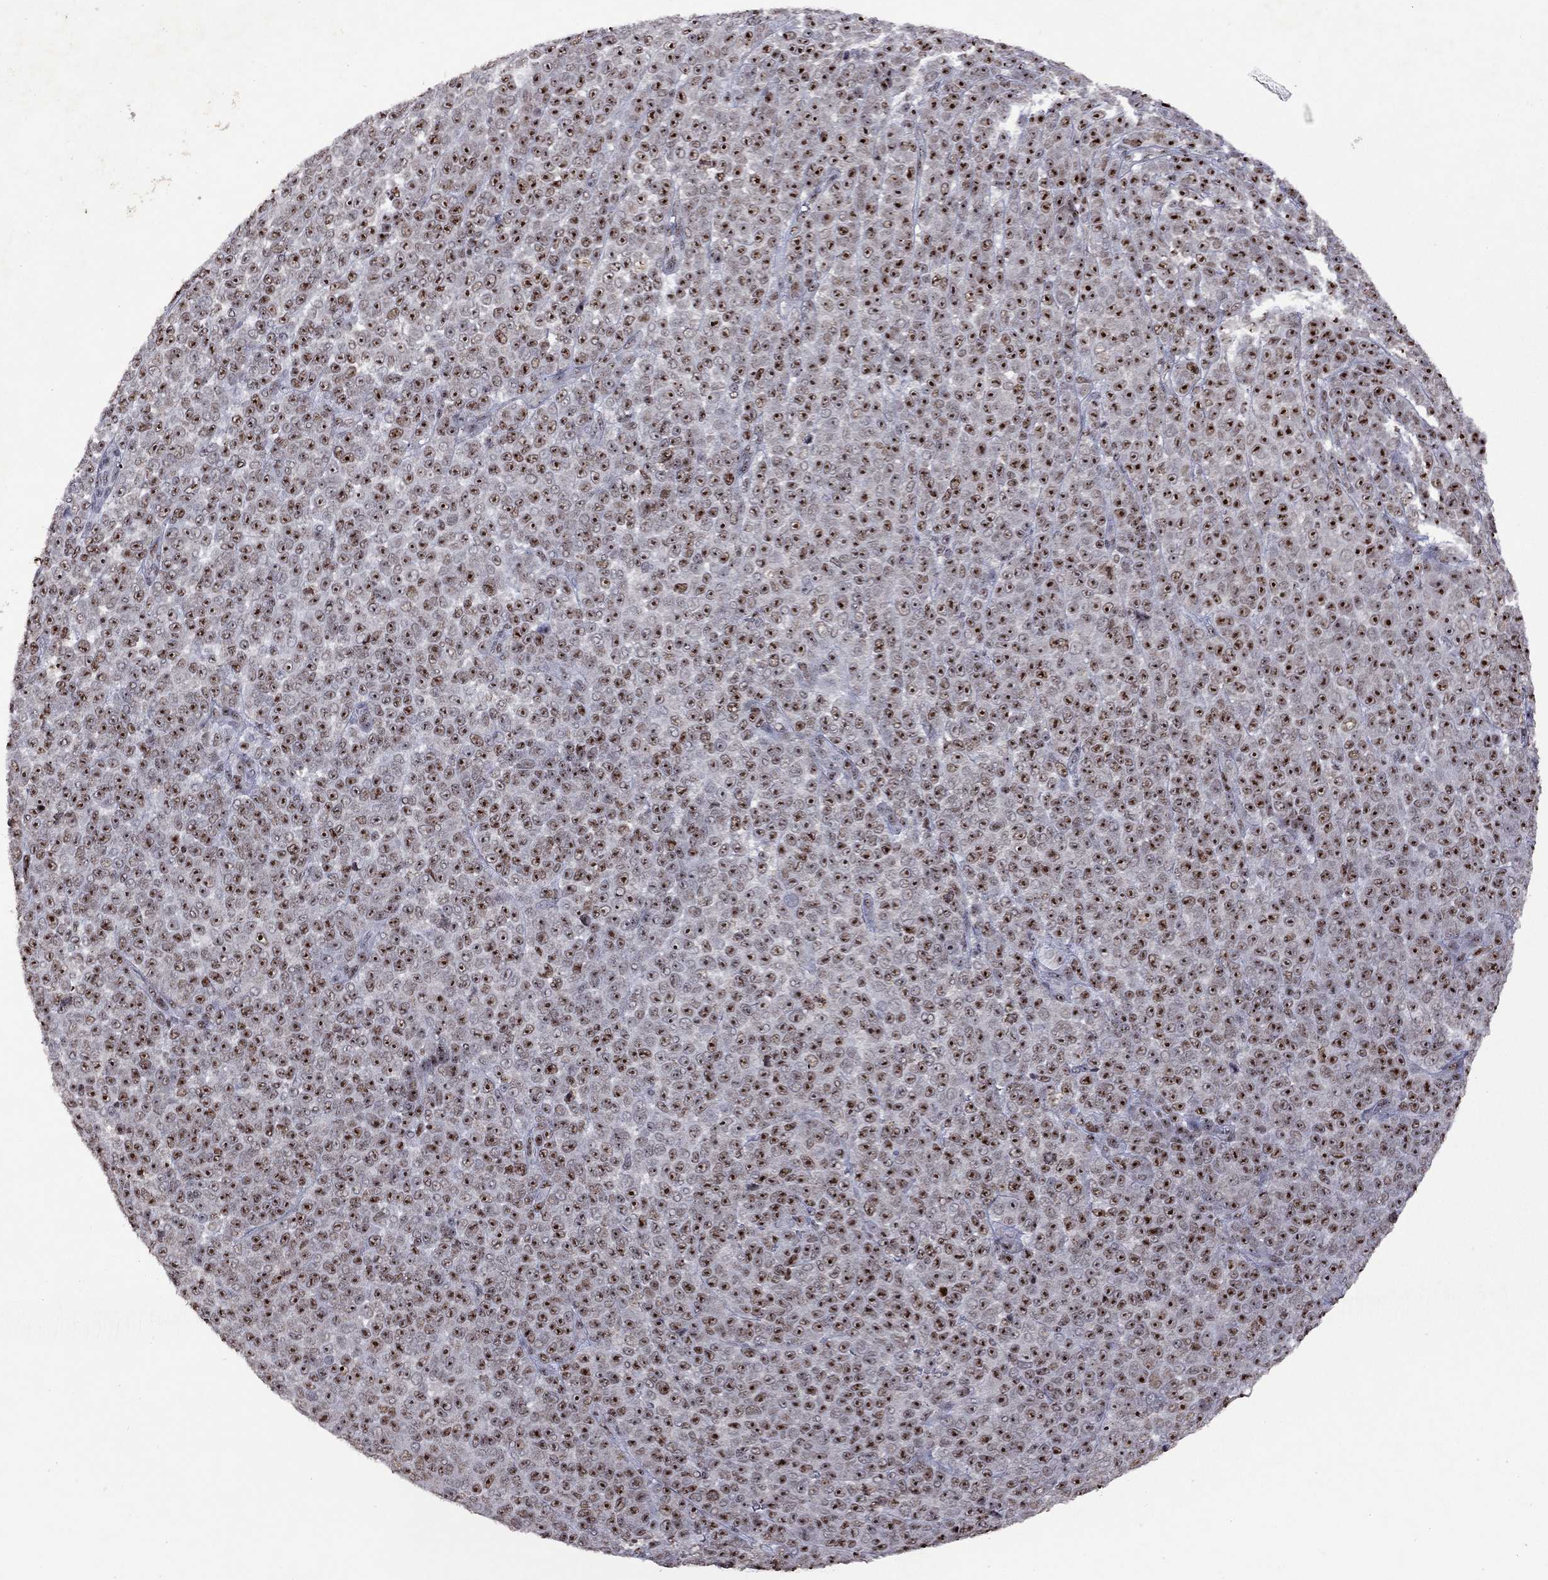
{"staining": {"intensity": "strong", "quantity": ">75%", "location": "nuclear"}, "tissue": "melanoma", "cell_type": "Tumor cells", "image_type": "cancer", "snomed": [{"axis": "morphology", "description": "Malignant melanoma, NOS"}, {"axis": "topography", "description": "Skin"}], "caption": "There is high levels of strong nuclear expression in tumor cells of malignant melanoma, as demonstrated by immunohistochemical staining (brown color).", "gene": "SPOUT1", "patient": {"sex": "female", "age": 95}}